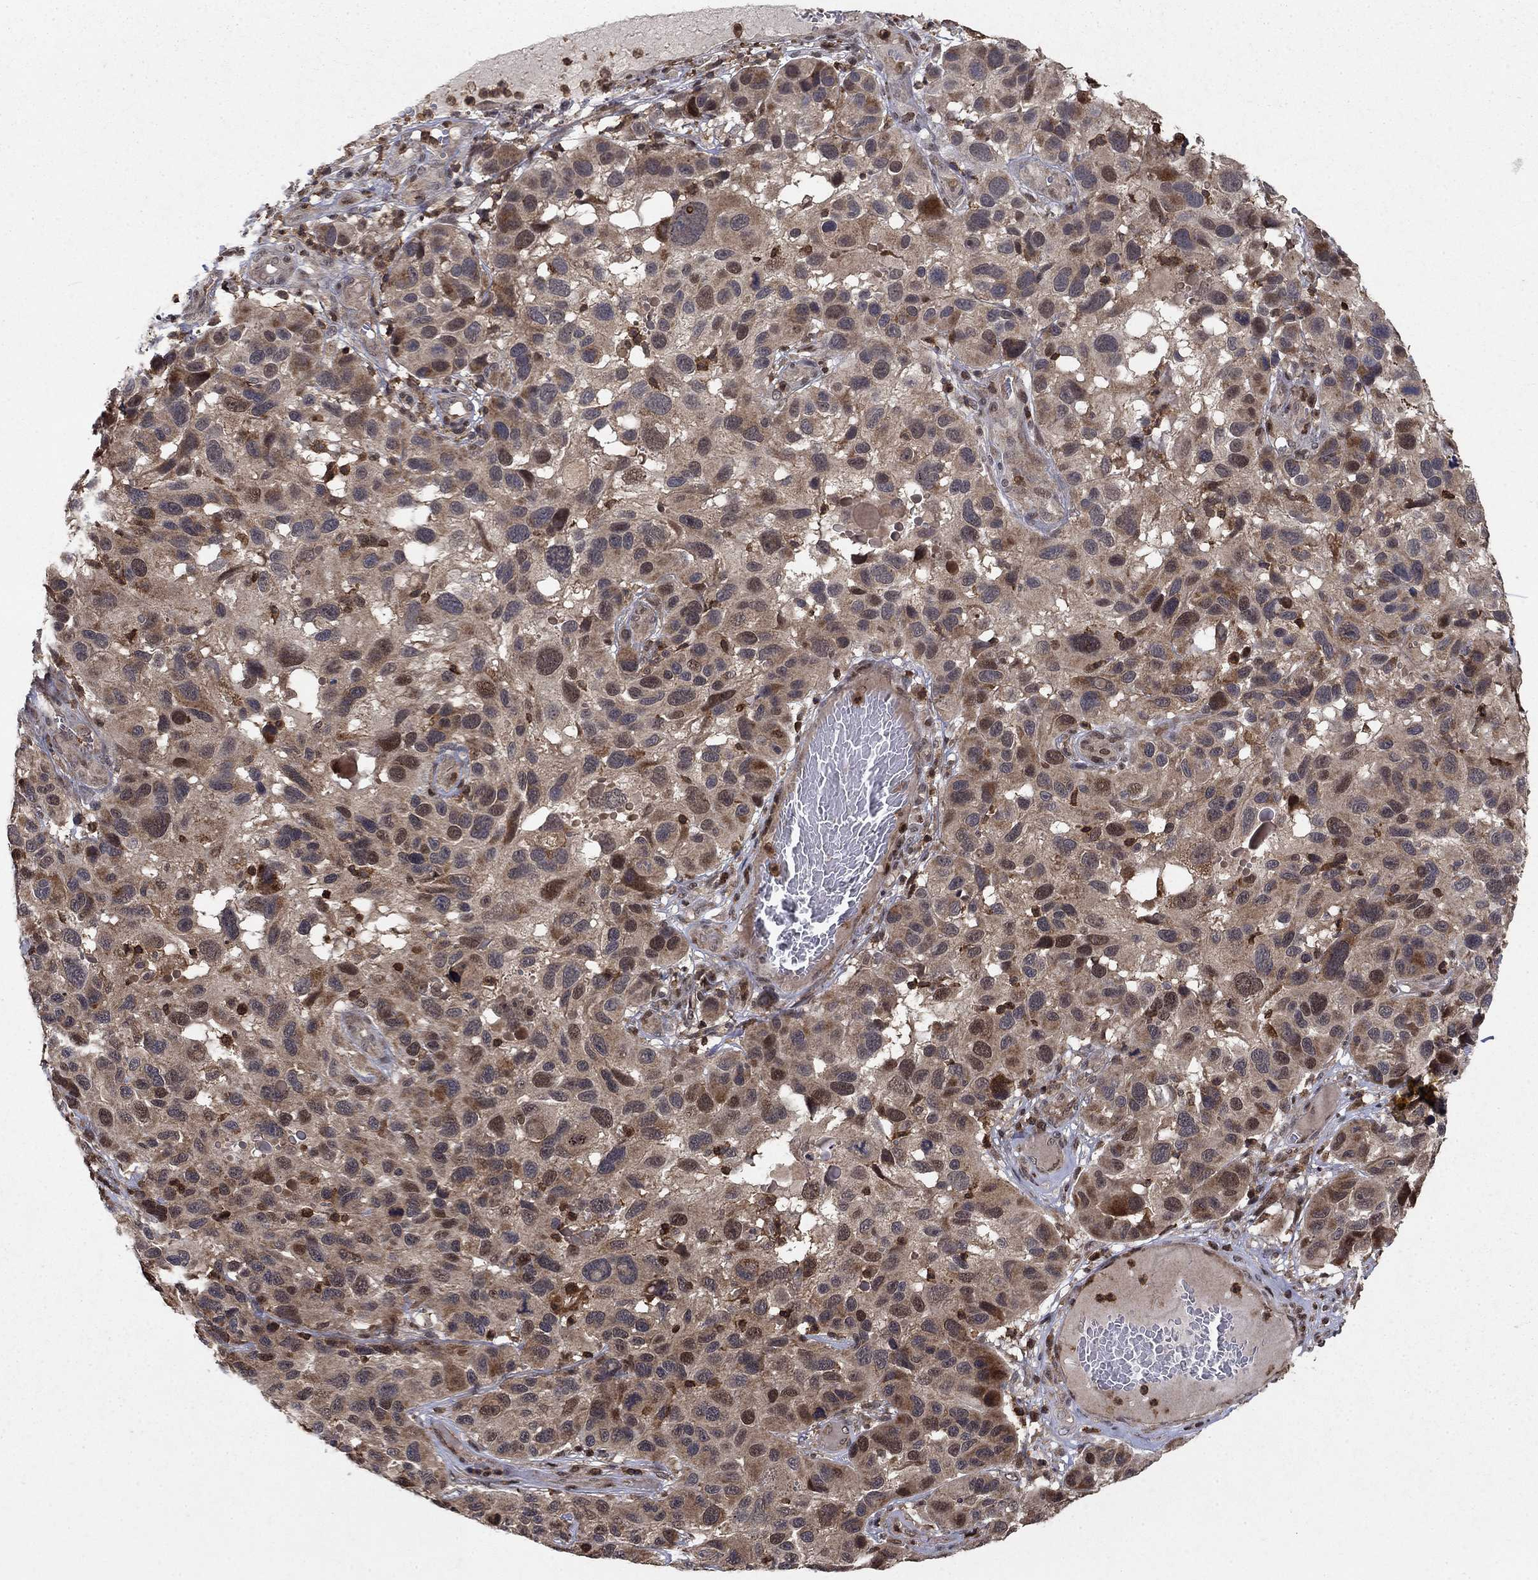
{"staining": {"intensity": "strong", "quantity": "<25%", "location": "cytoplasmic/membranous,nuclear"}, "tissue": "melanoma", "cell_type": "Tumor cells", "image_type": "cancer", "snomed": [{"axis": "morphology", "description": "Malignant melanoma, NOS"}, {"axis": "topography", "description": "Skin"}], "caption": "Protein expression analysis of human melanoma reveals strong cytoplasmic/membranous and nuclear staining in approximately <25% of tumor cells.", "gene": "CCDC66", "patient": {"sex": "male", "age": 53}}